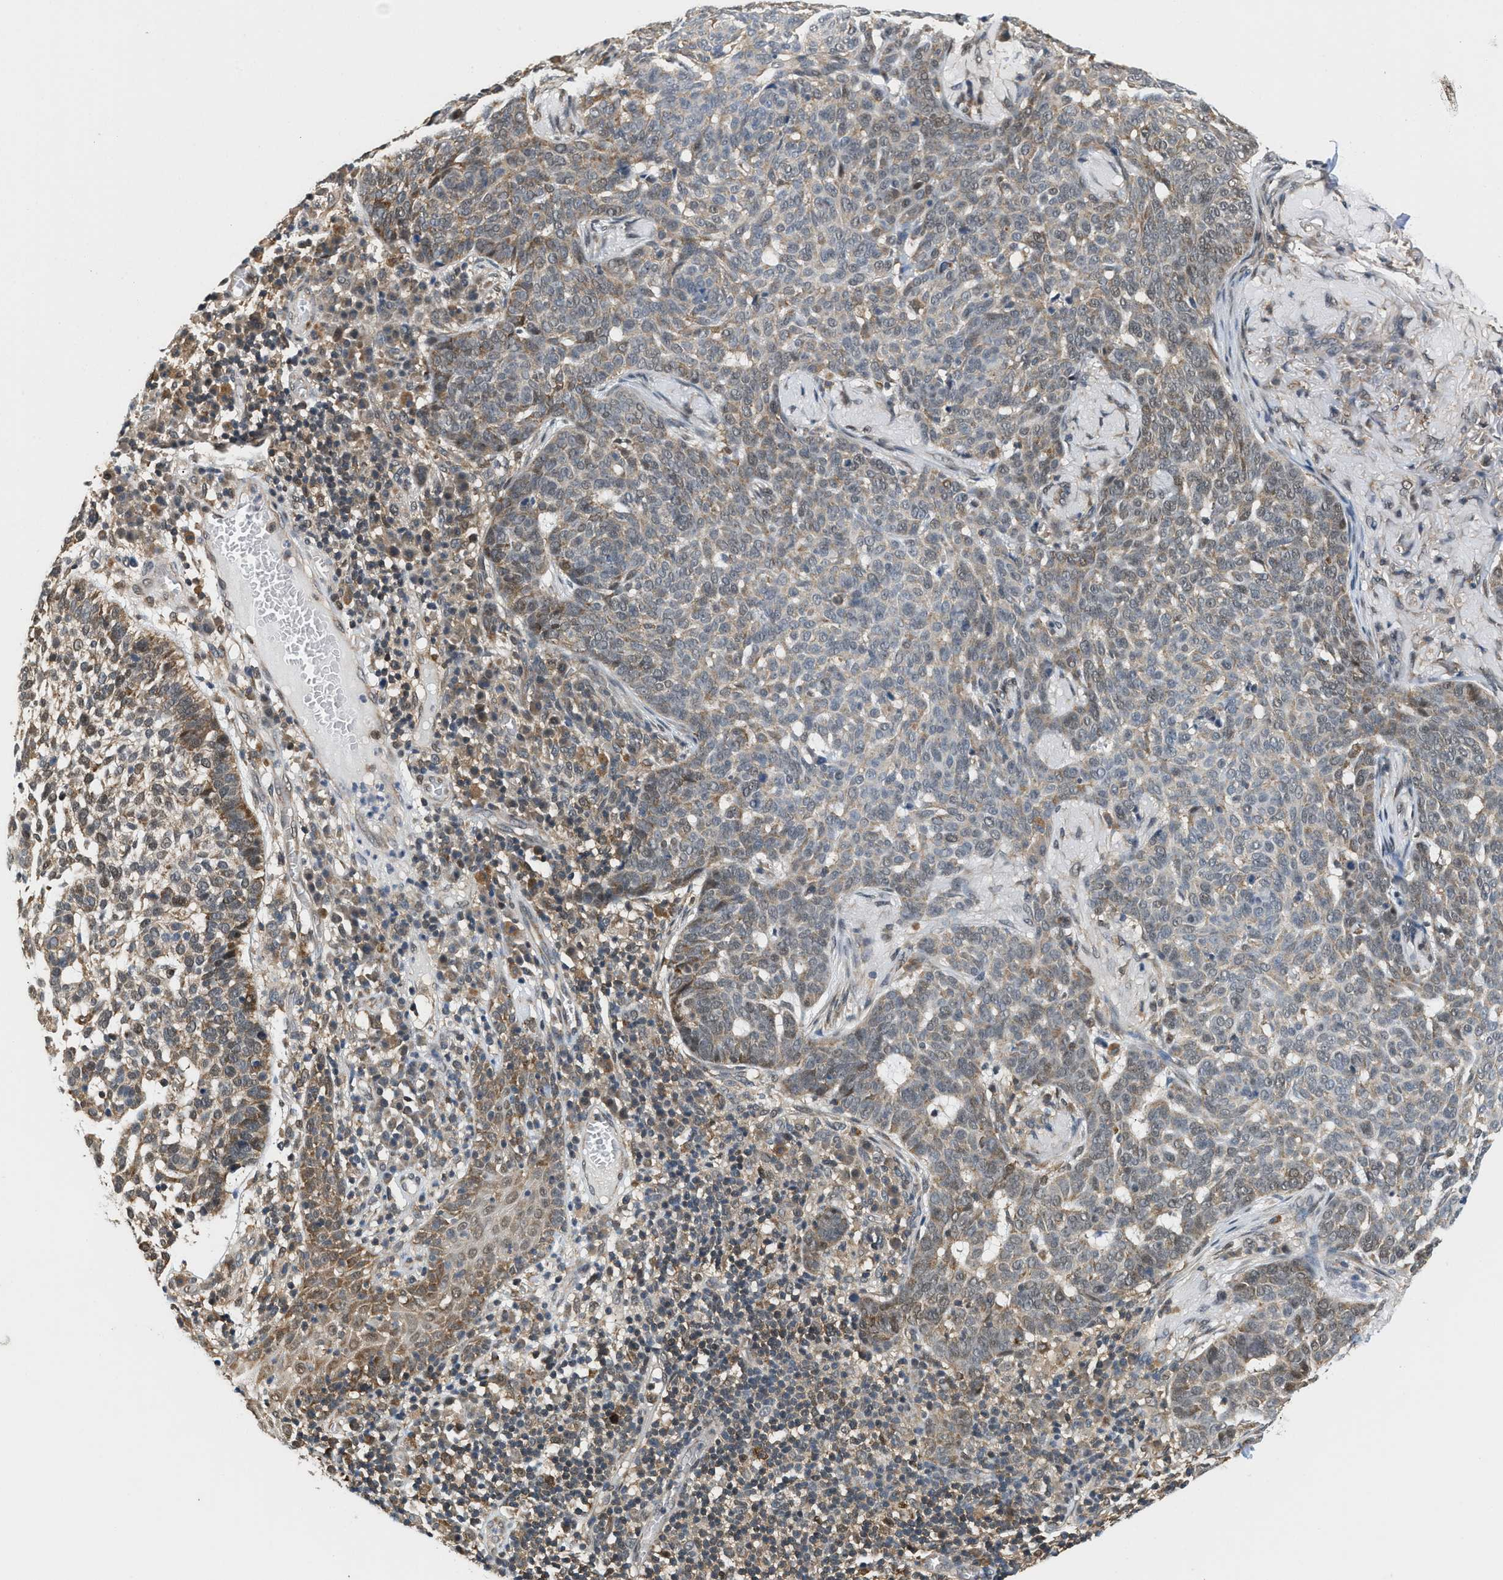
{"staining": {"intensity": "weak", "quantity": "<25%", "location": "cytoplasmic/membranous,nuclear"}, "tissue": "skin cancer", "cell_type": "Tumor cells", "image_type": "cancer", "snomed": [{"axis": "morphology", "description": "Basal cell carcinoma"}, {"axis": "topography", "description": "Skin"}], "caption": "IHC micrograph of neoplastic tissue: human basal cell carcinoma (skin) stained with DAB (3,3'-diaminobenzidine) exhibits no significant protein positivity in tumor cells.", "gene": "ATF7IP", "patient": {"sex": "male", "age": 85}}